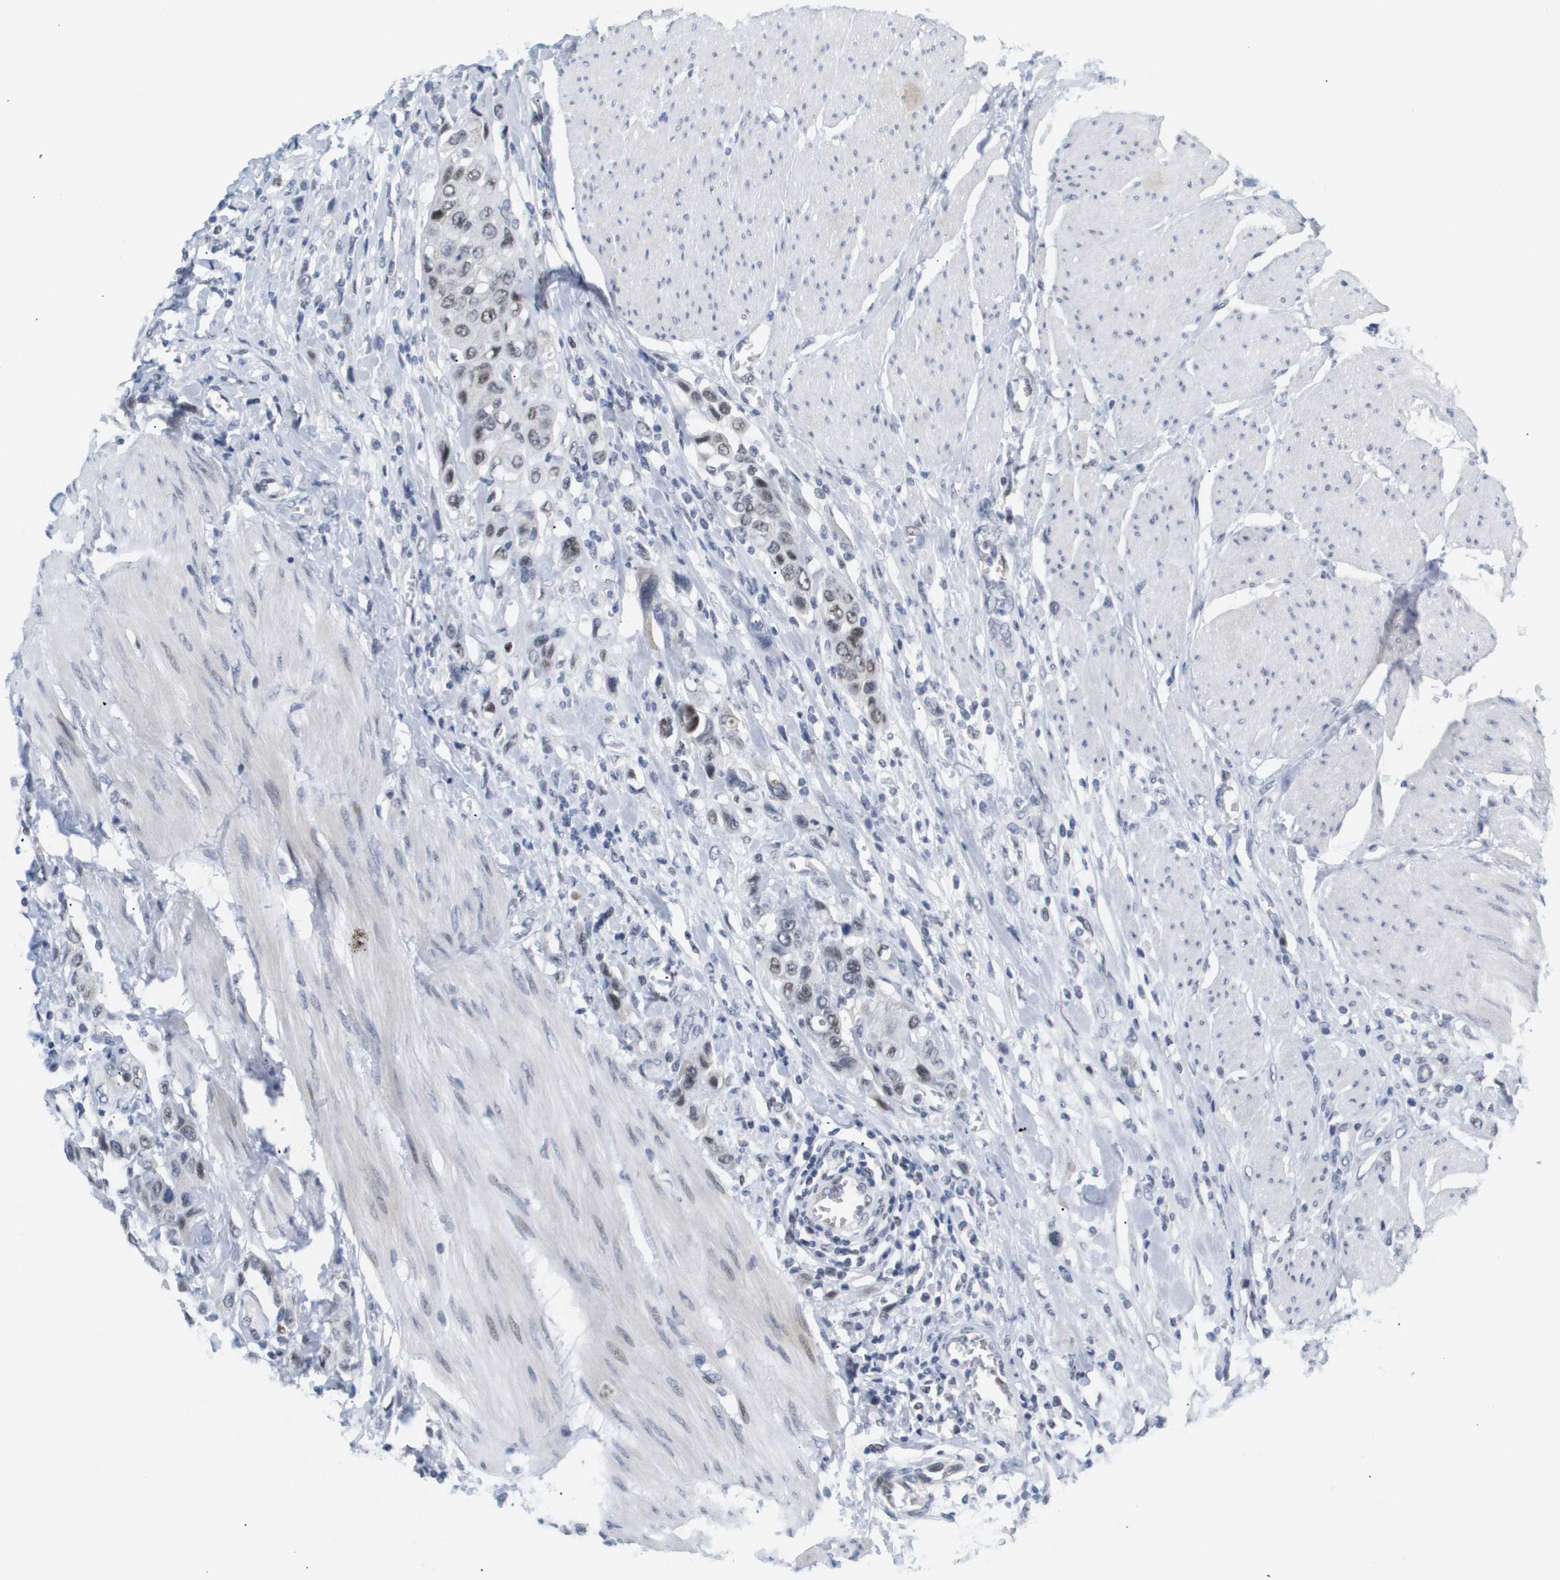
{"staining": {"intensity": "weak", "quantity": "25%-75%", "location": "nuclear"}, "tissue": "urothelial cancer", "cell_type": "Tumor cells", "image_type": "cancer", "snomed": [{"axis": "morphology", "description": "Urothelial carcinoma, High grade"}, {"axis": "topography", "description": "Urinary bladder"}], "caption": "The image displays a brown stain indicating the presence of a protein in the nuclear of tumor cells in high-grade urothelial carcinoma.", "gene": "PPARD", "patient": {"sex": "male", "age": 50}}